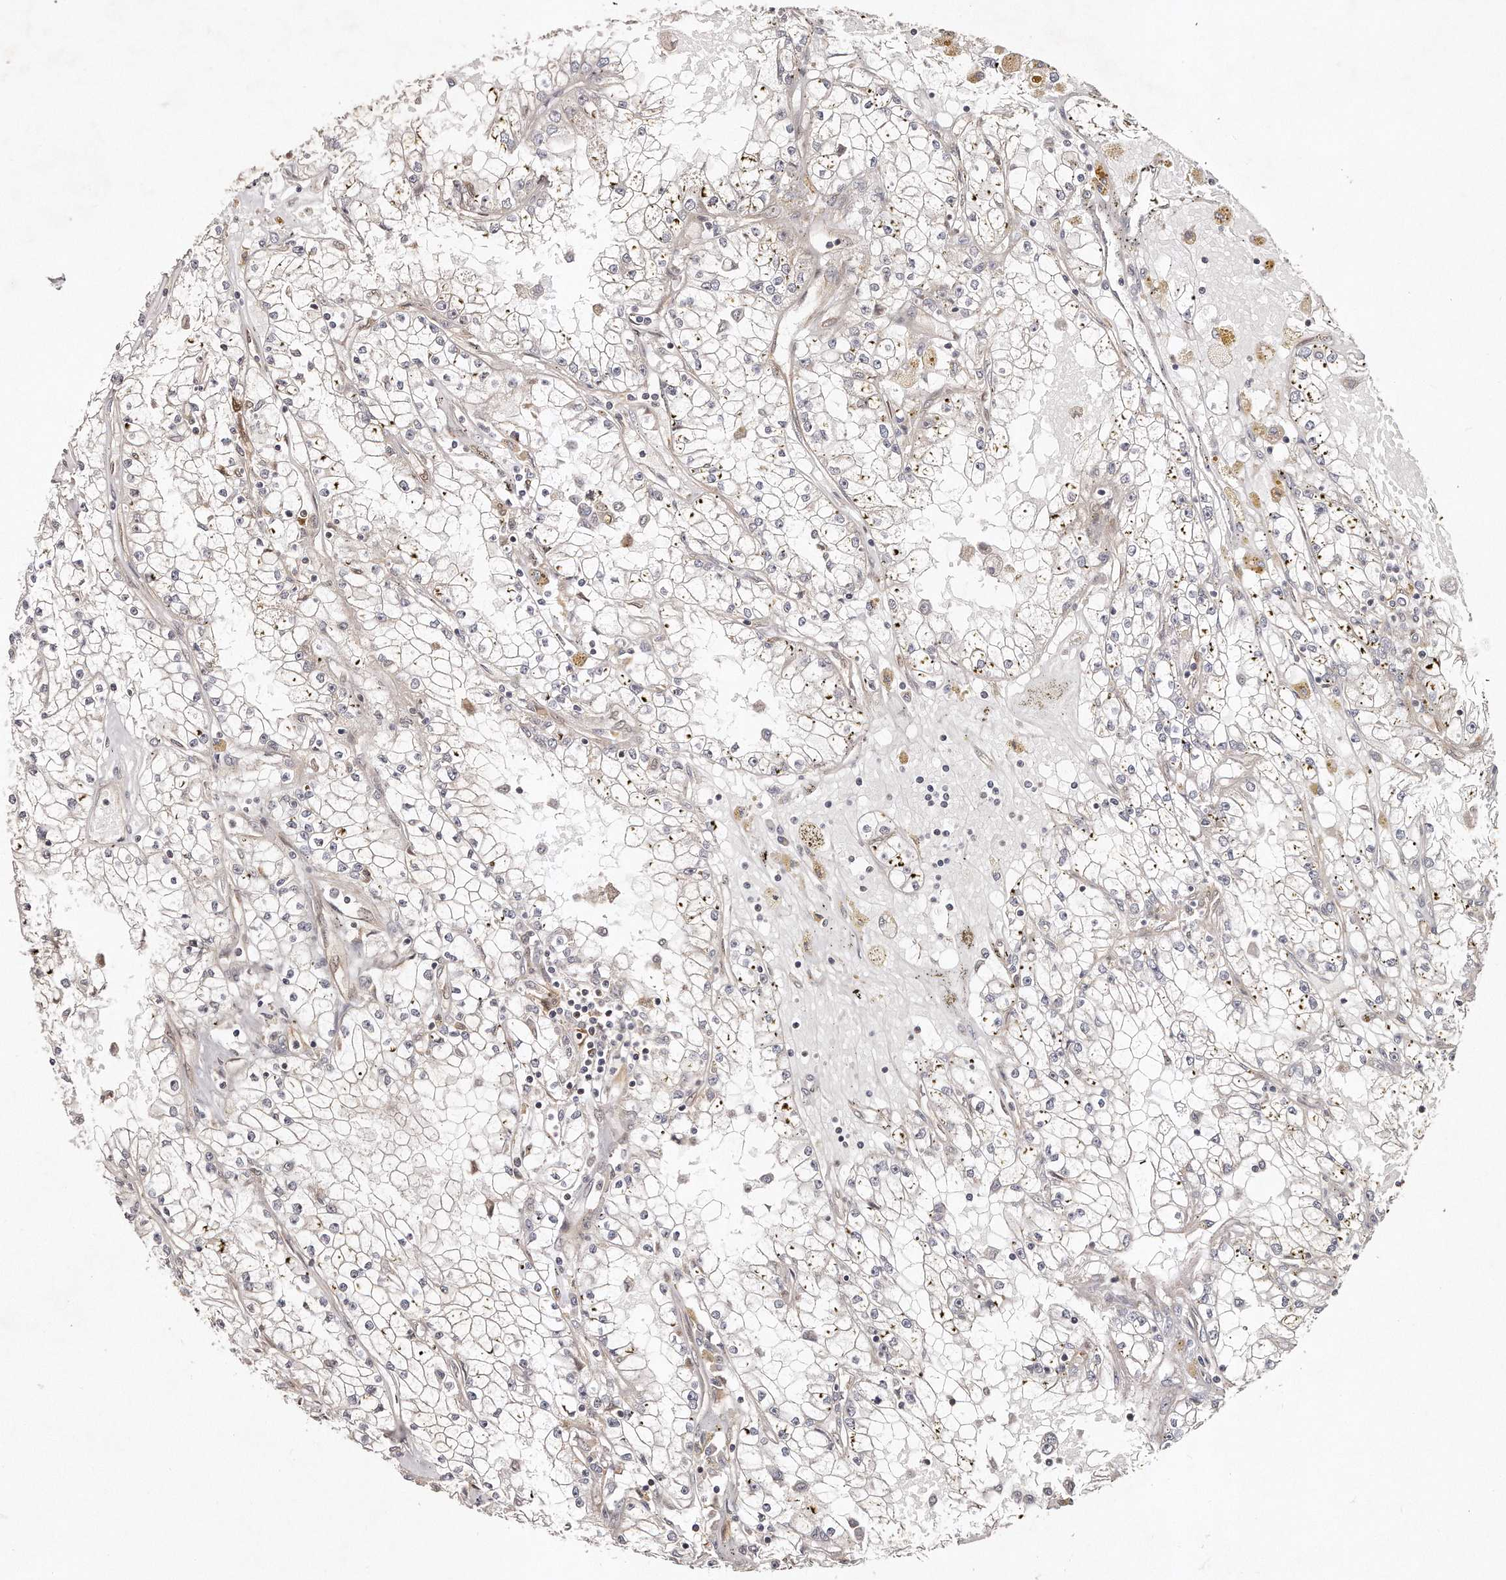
{"staining": {"intensity": "negative", "quantity": "none", "location": "none"}, "tissue": "renal cancer", "cell_type": "Tumor cells", "image_type": "cancer", "snomed": [{"axis": "morphology", "description": "Adenocarcinoma, NOS"}, {"axis": "topography", "description": "Kidney"}], "caption": "Tumor cells show no significant positivity in renal cancer.", "gene": "GBP4", "patient": {"sex": "male", "age": 56}}